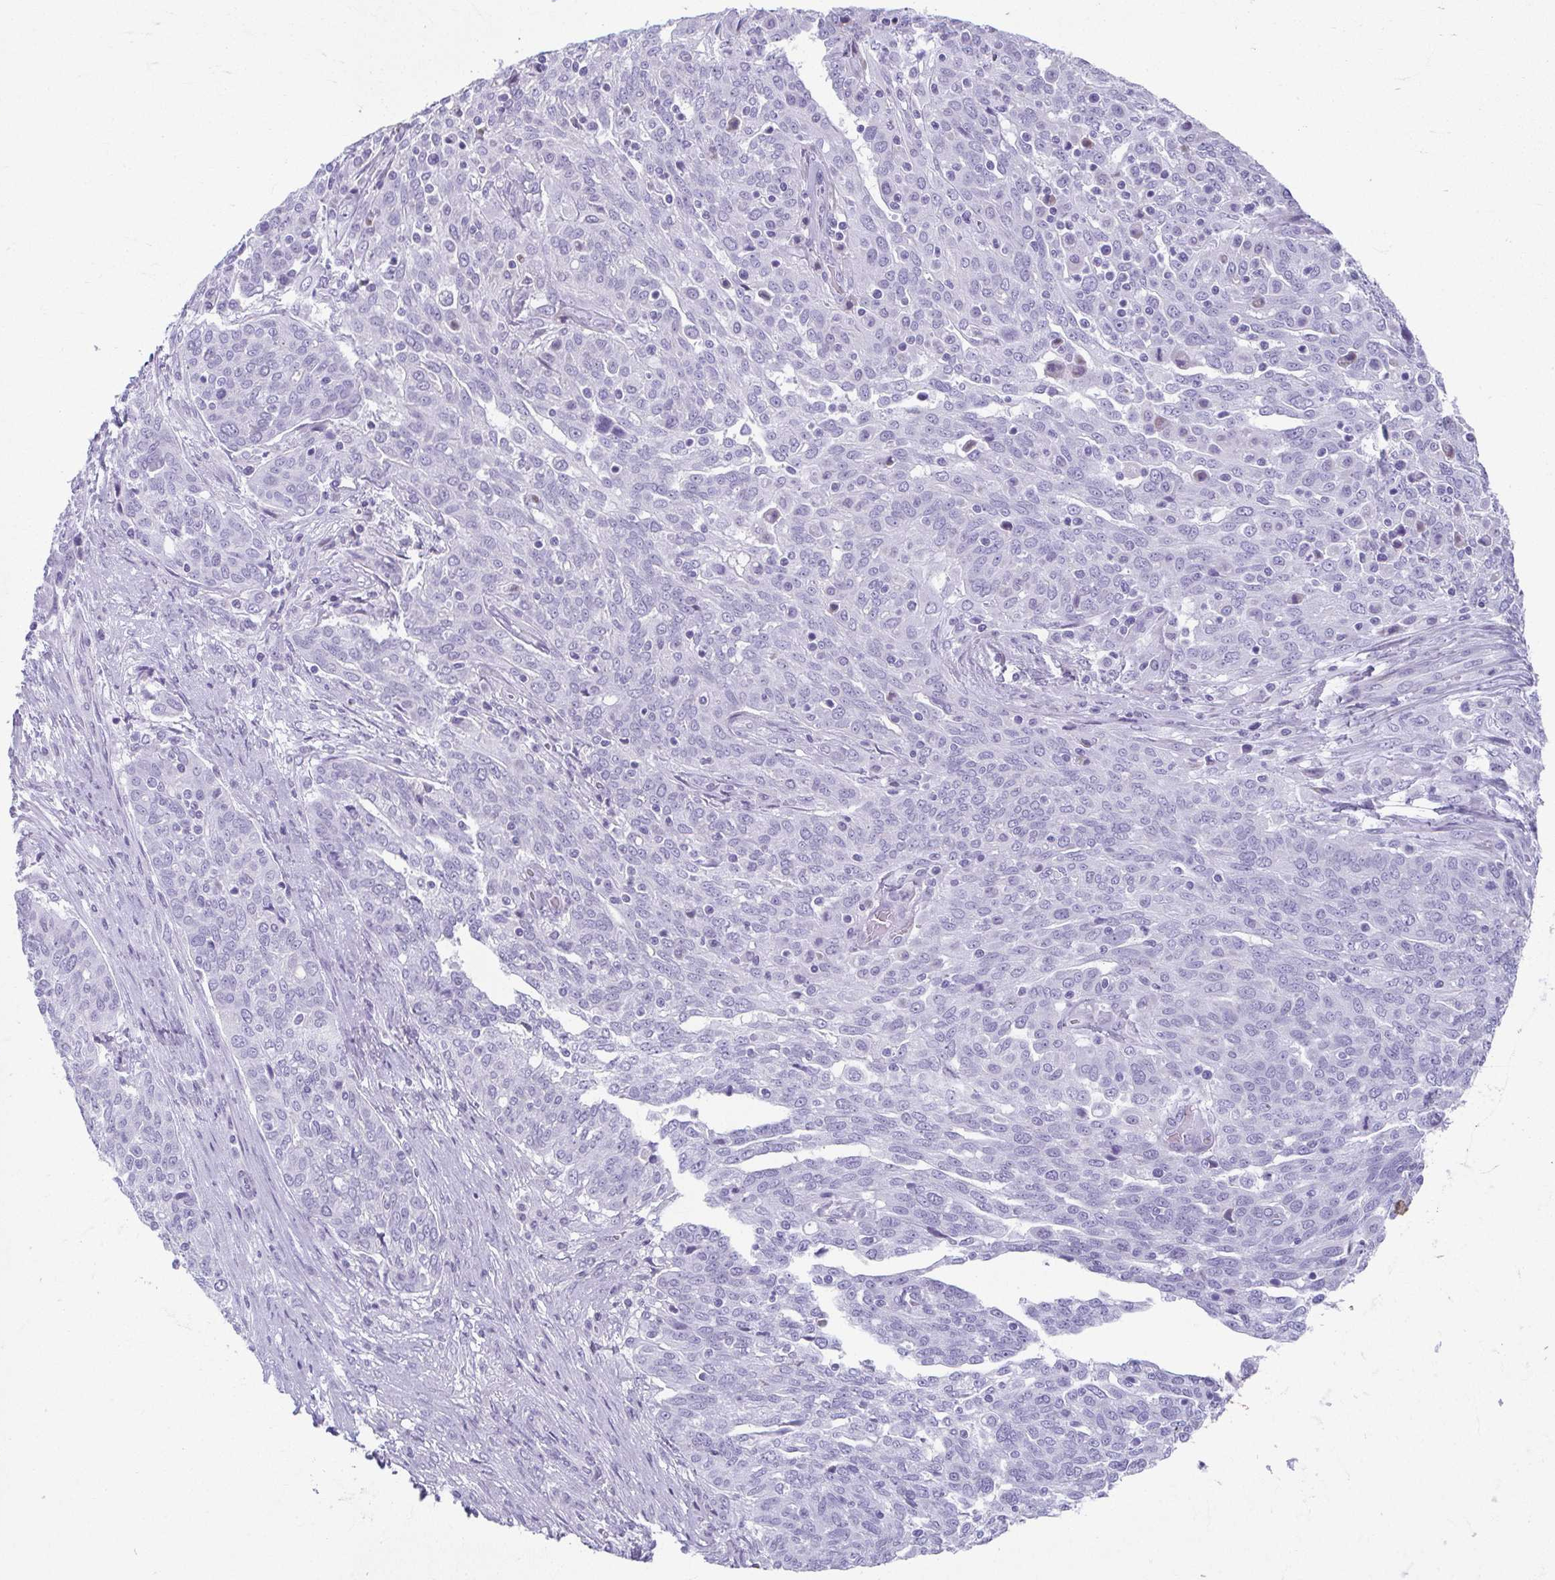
{"staining": {"intensity": "negative", "quantity": "none", "location": "none"}, "tissue": "ovarian cancer", "cell_type": "Tumor cells", "image_type": "cancer", "snomed": [{"axis": "morphology", "description": "Cystadenocarcinoma, serous, NOS"}, {"axis": "topography", "description": "Ovary"}], "caption": "Immunohistochemical staining of serous cystadenocarcinoma (ovarian) reveals no significant positivity in tumor cells.", "gene": "MOBP", "patient": {"sex": "female", "age": 67}}